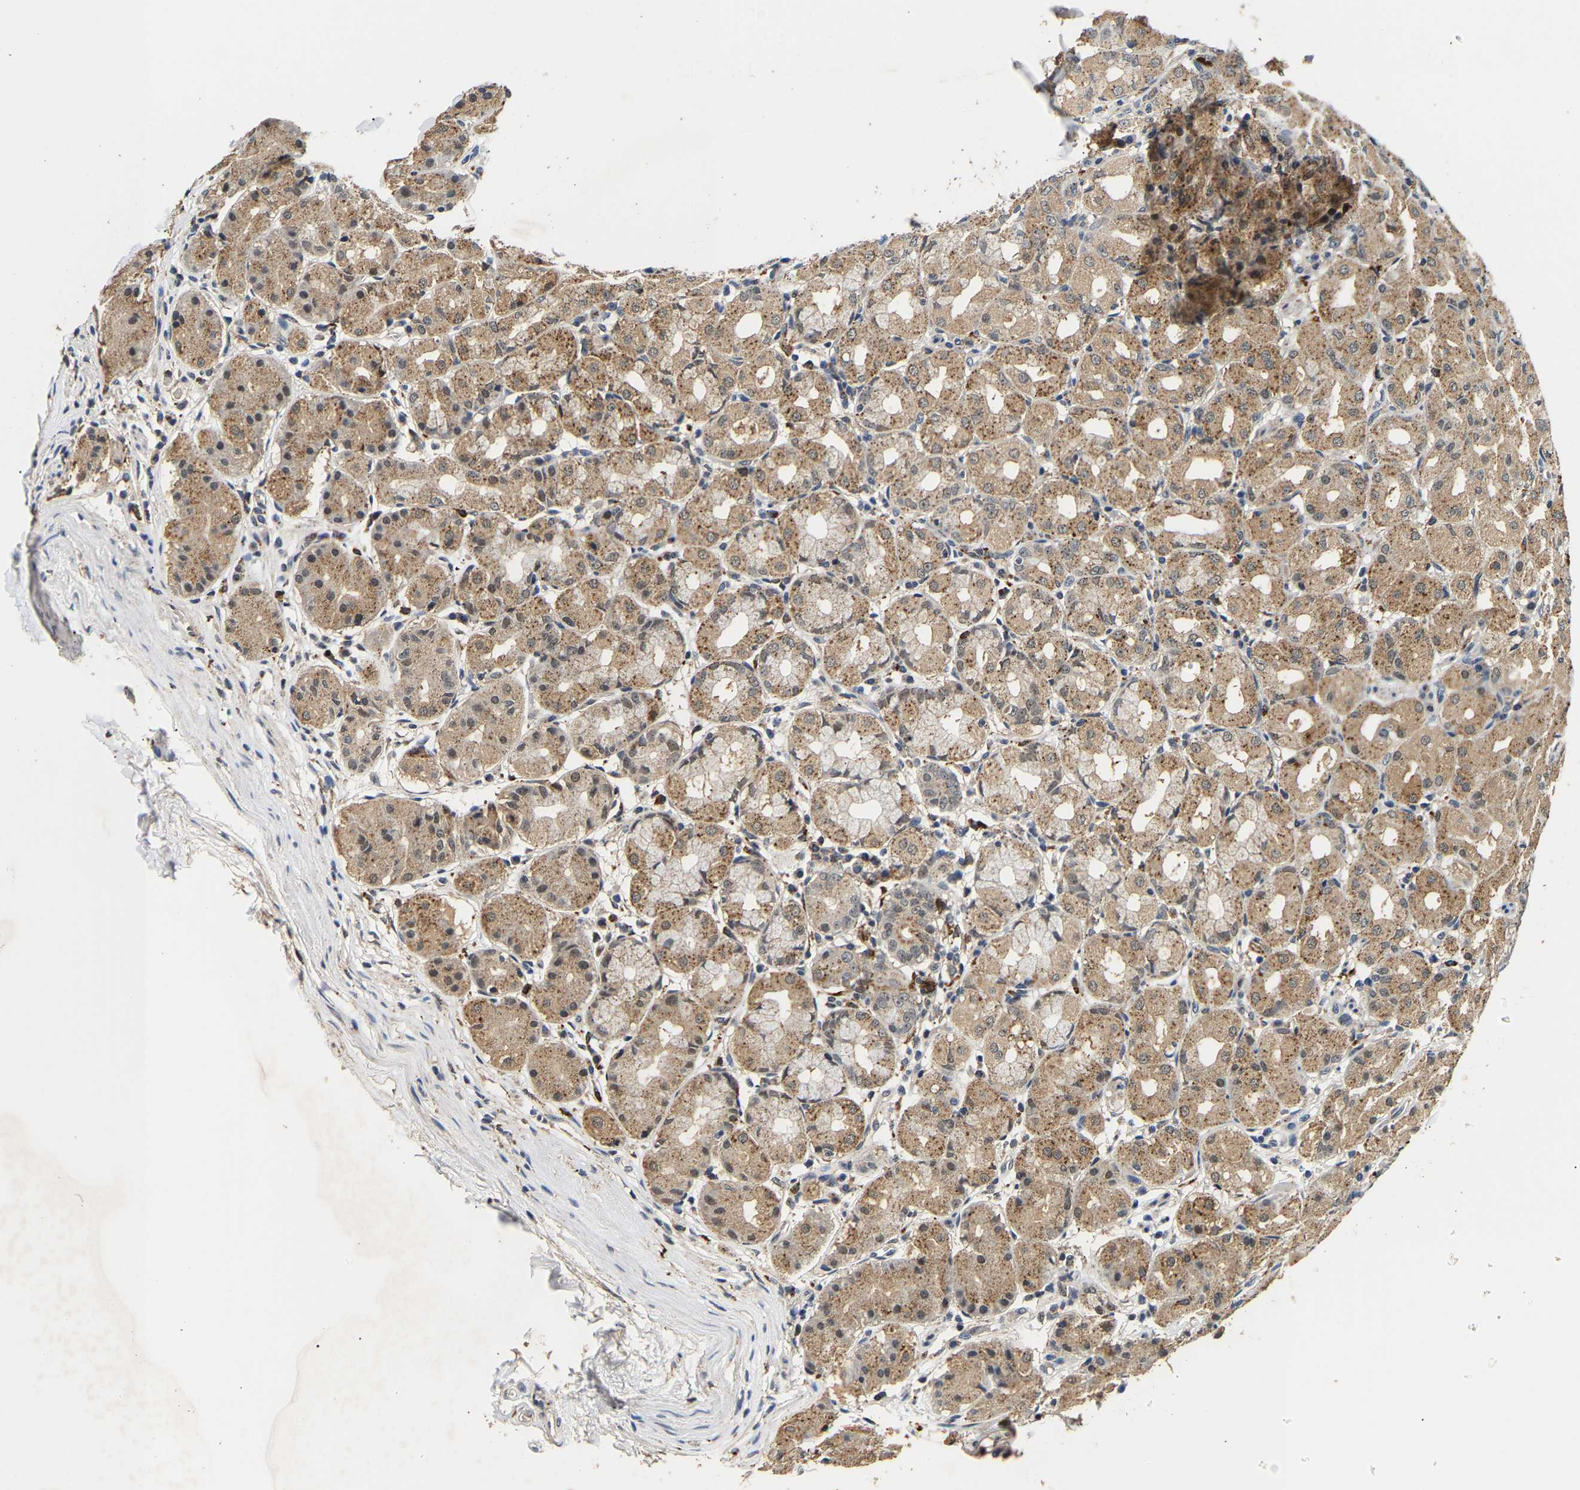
{"staining": {"intensity": "moderate", "quantity": ">75%", "location": "cytoplasmic/membranous"}, "tissue": "stomach", "cell_type": "Glandular cells", "image_type": "normal", "snomed": [{"axis": "morphology", "description": "Normal tissue, NOS"}, {"axis": "topography", "description": "Stomach"}, {"axis": "topography", "description": "Stomach, lower"}], "caption": "Glandular cells exhibit moderate cytoplasmic/membranous expression in about >75% of cells in unremarkable stomach.", "gene": "SMU1", "patient": {"sex": "female", "age": 56}}